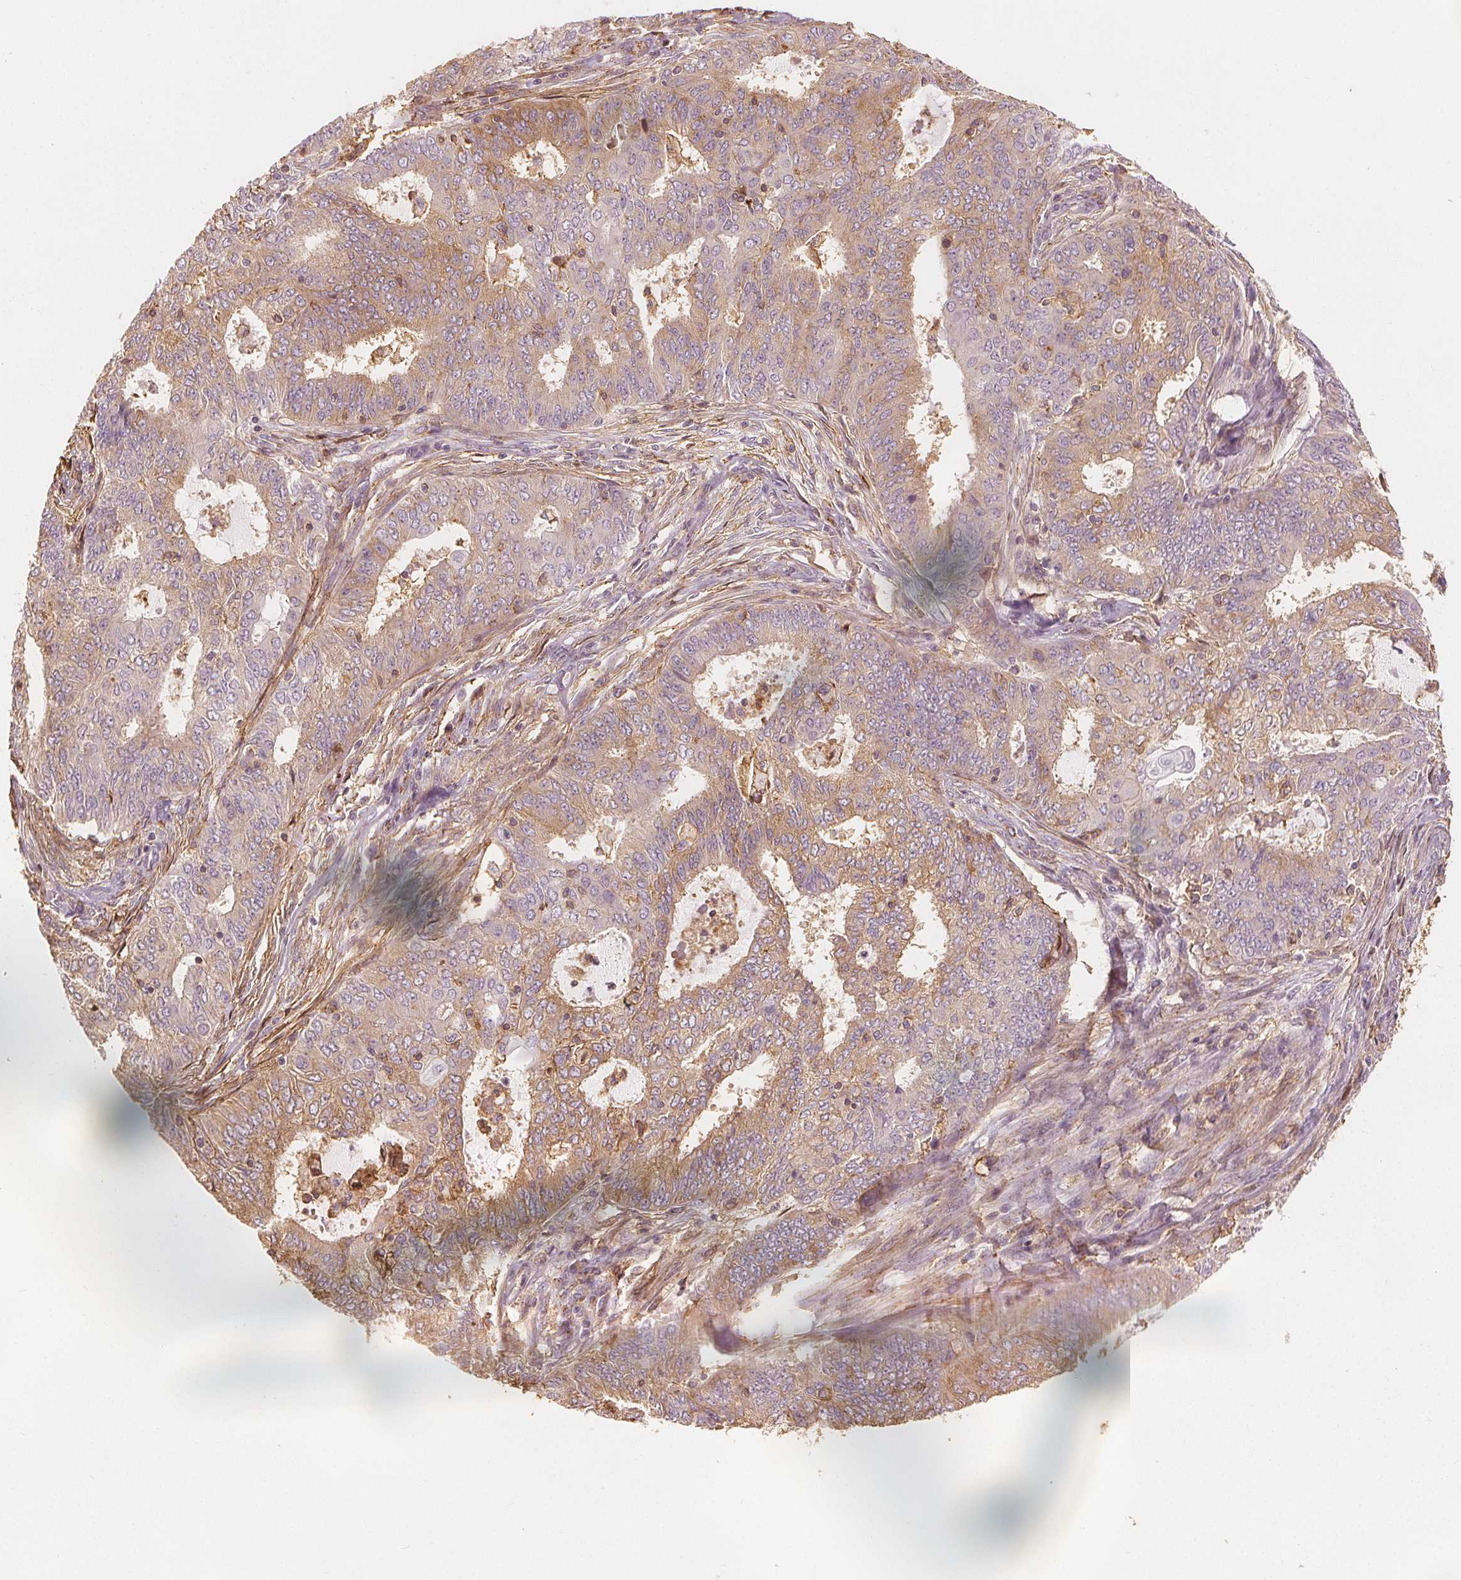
{"staining": {"intensity": "weak", "quantity": "25%-75%", "location": "cytoplasmic/membranous"}, "tissue": "endometrial cancer", "cell_type": "Tumor cells", "image_type": "cancer", "snomed": [{"axis": "morphology", "description": "Adenocarcinoma, NOS"}, {"axis": "topography", "description": "Endometrium"}], "caption": "A brown stain shows weak cytoplasmic/membranous expression of a protein in adenocarcinoma (endometrial) tumor cells. (DAB = brown stain, brightfield microscopy at high magnification).", "gene": "ARHGAP26", "patient": {"sex": "female", "age": 62}}